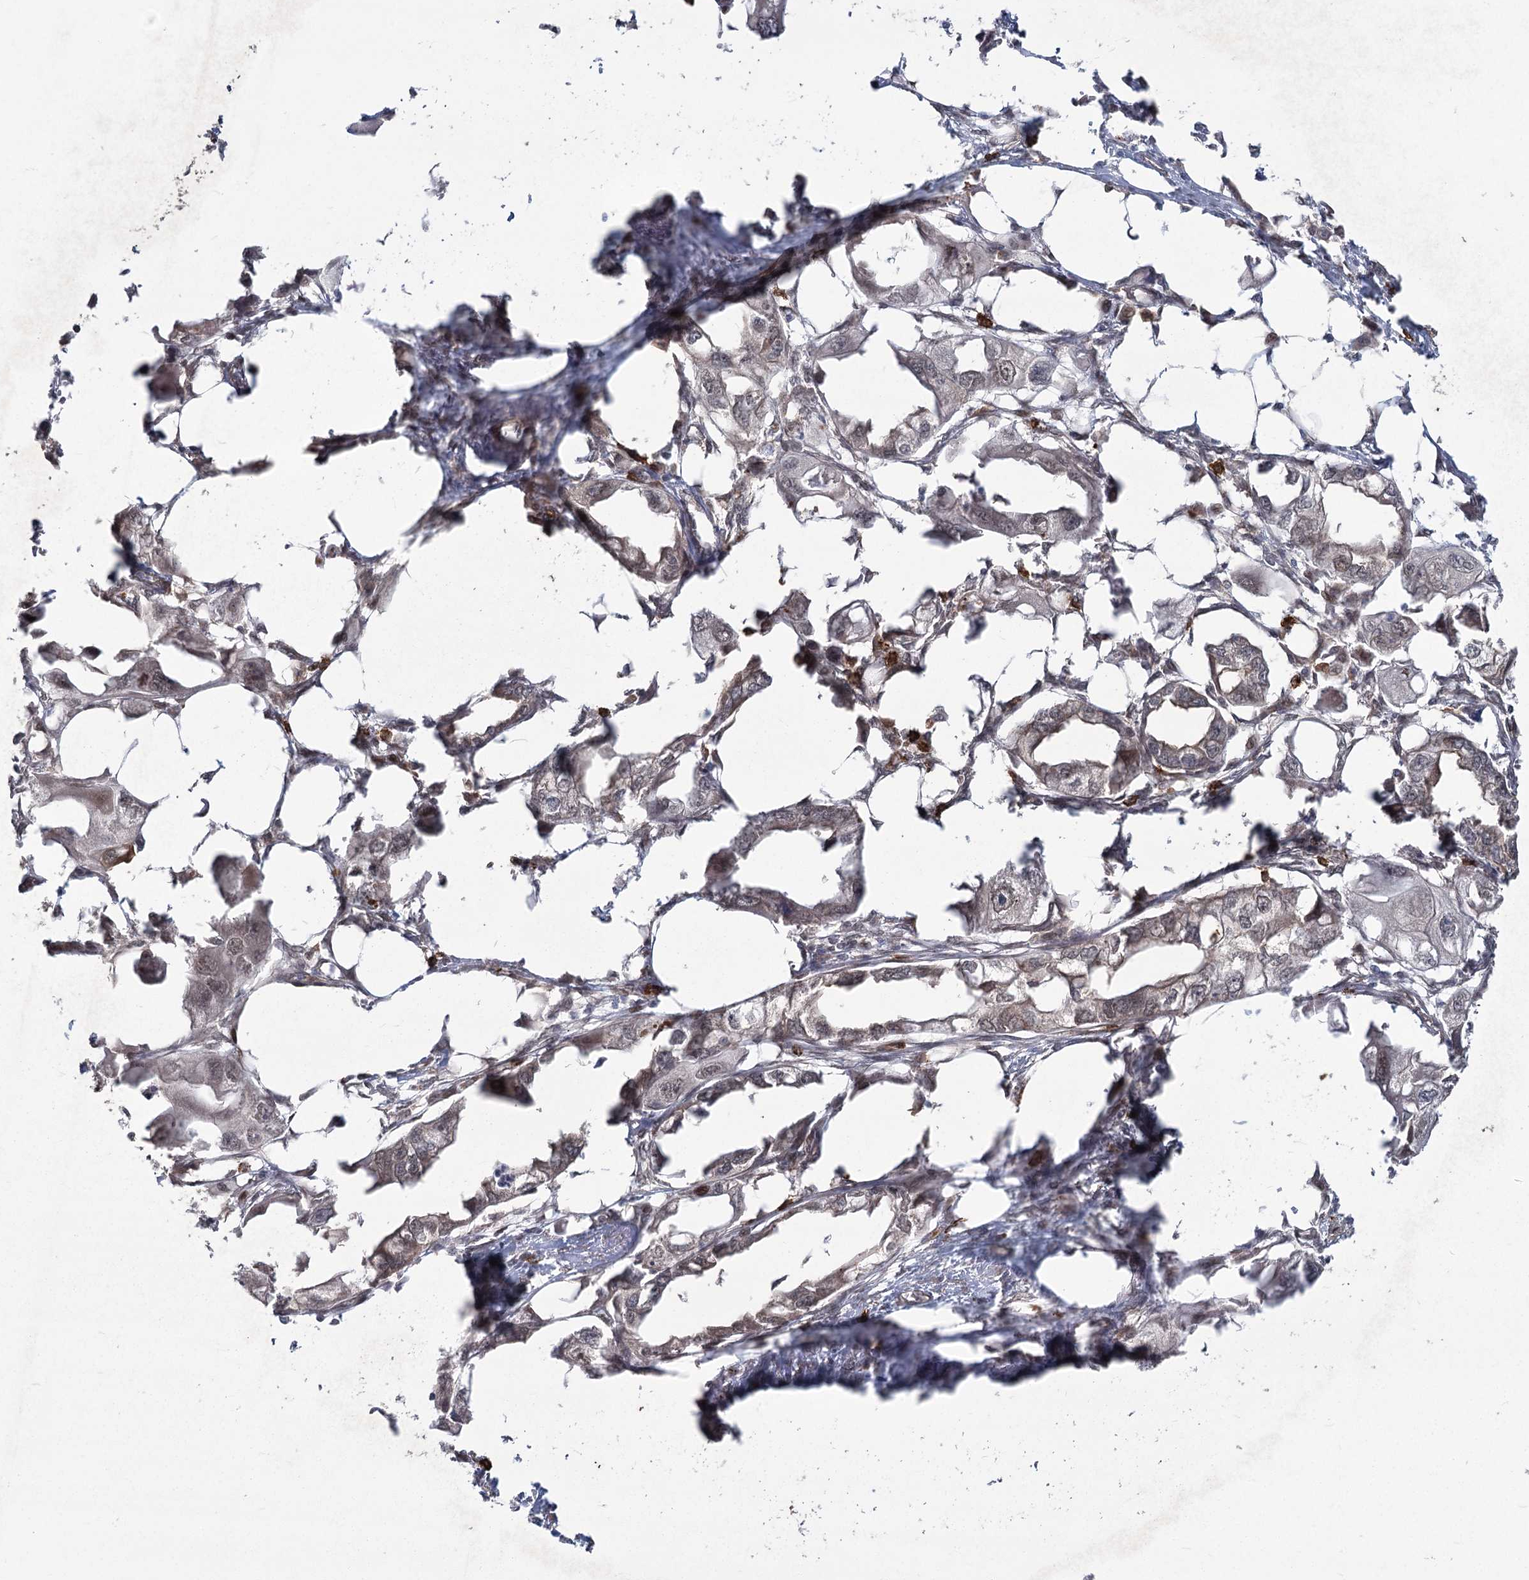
{"staining": {"intensity": "weak", "quantity": "<25%", "location": "cytoplasmic/membranous,nuclear"}, "tissue": "endometrial cancer", "cell_type": "Tumor cells", "image_type": "cancer", "snomed": [{"axis": "morphology", "description": "Adenocarcinoma, NOS"}, {"axis": "morphology", "description": "Adenocarcinoma, metastatic, NOS"}, {"axis": "topography", "description": "Adipose tissue"}, {"axis": "topography", "description": "Endometrium"}], "caption": "IHC histopathology image of human metastatic adenocarcinoma (endometrial) stained for a protein (brown), which shows no positivity in tumor cells.", "gene": "AP2M1", "patient": {"sex": "female", "age": 67}}